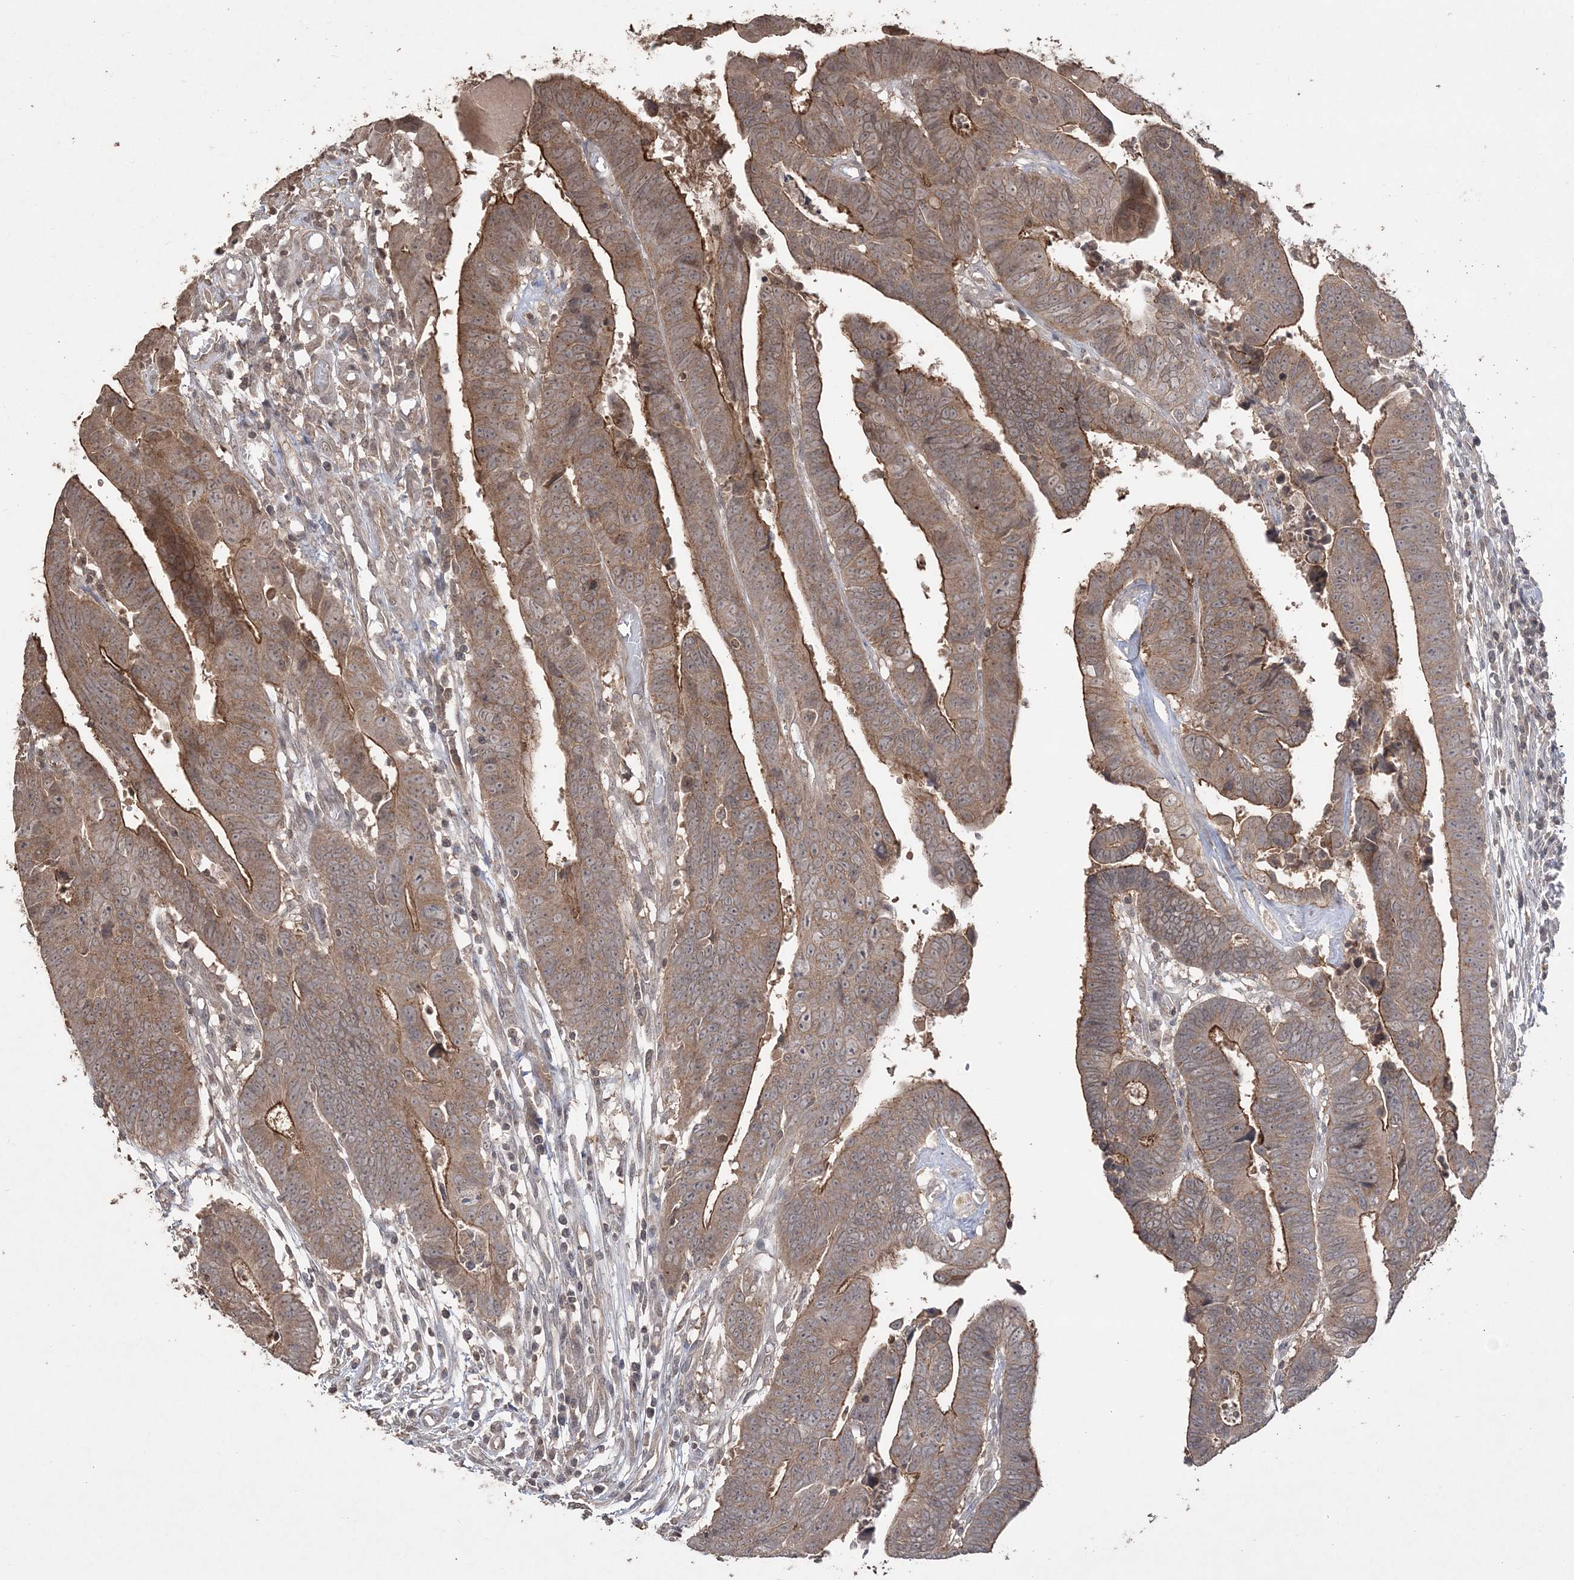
{"staining": {"intensity": "moderate", "quantity": ">75%", "location": "cytoplasmic/membranous"}, "tissue": "colorectal cancer", "cell_type": "Tumor cells", "image_type": "cancer", "snomed": [{"axis": "morphology", "description": "Adenocarcinoma, NOS"}, {"axis": "topography", "description": "Rectum"}], "caption": "Human colorectal adenocarcinoma stained for a protein (brown) exhibits moderate cytoplasmic/membranous positive staining in about >75% of tumor cells.", "gene": "EHHADH", "patient": {"sex": "female", "age": 65}}